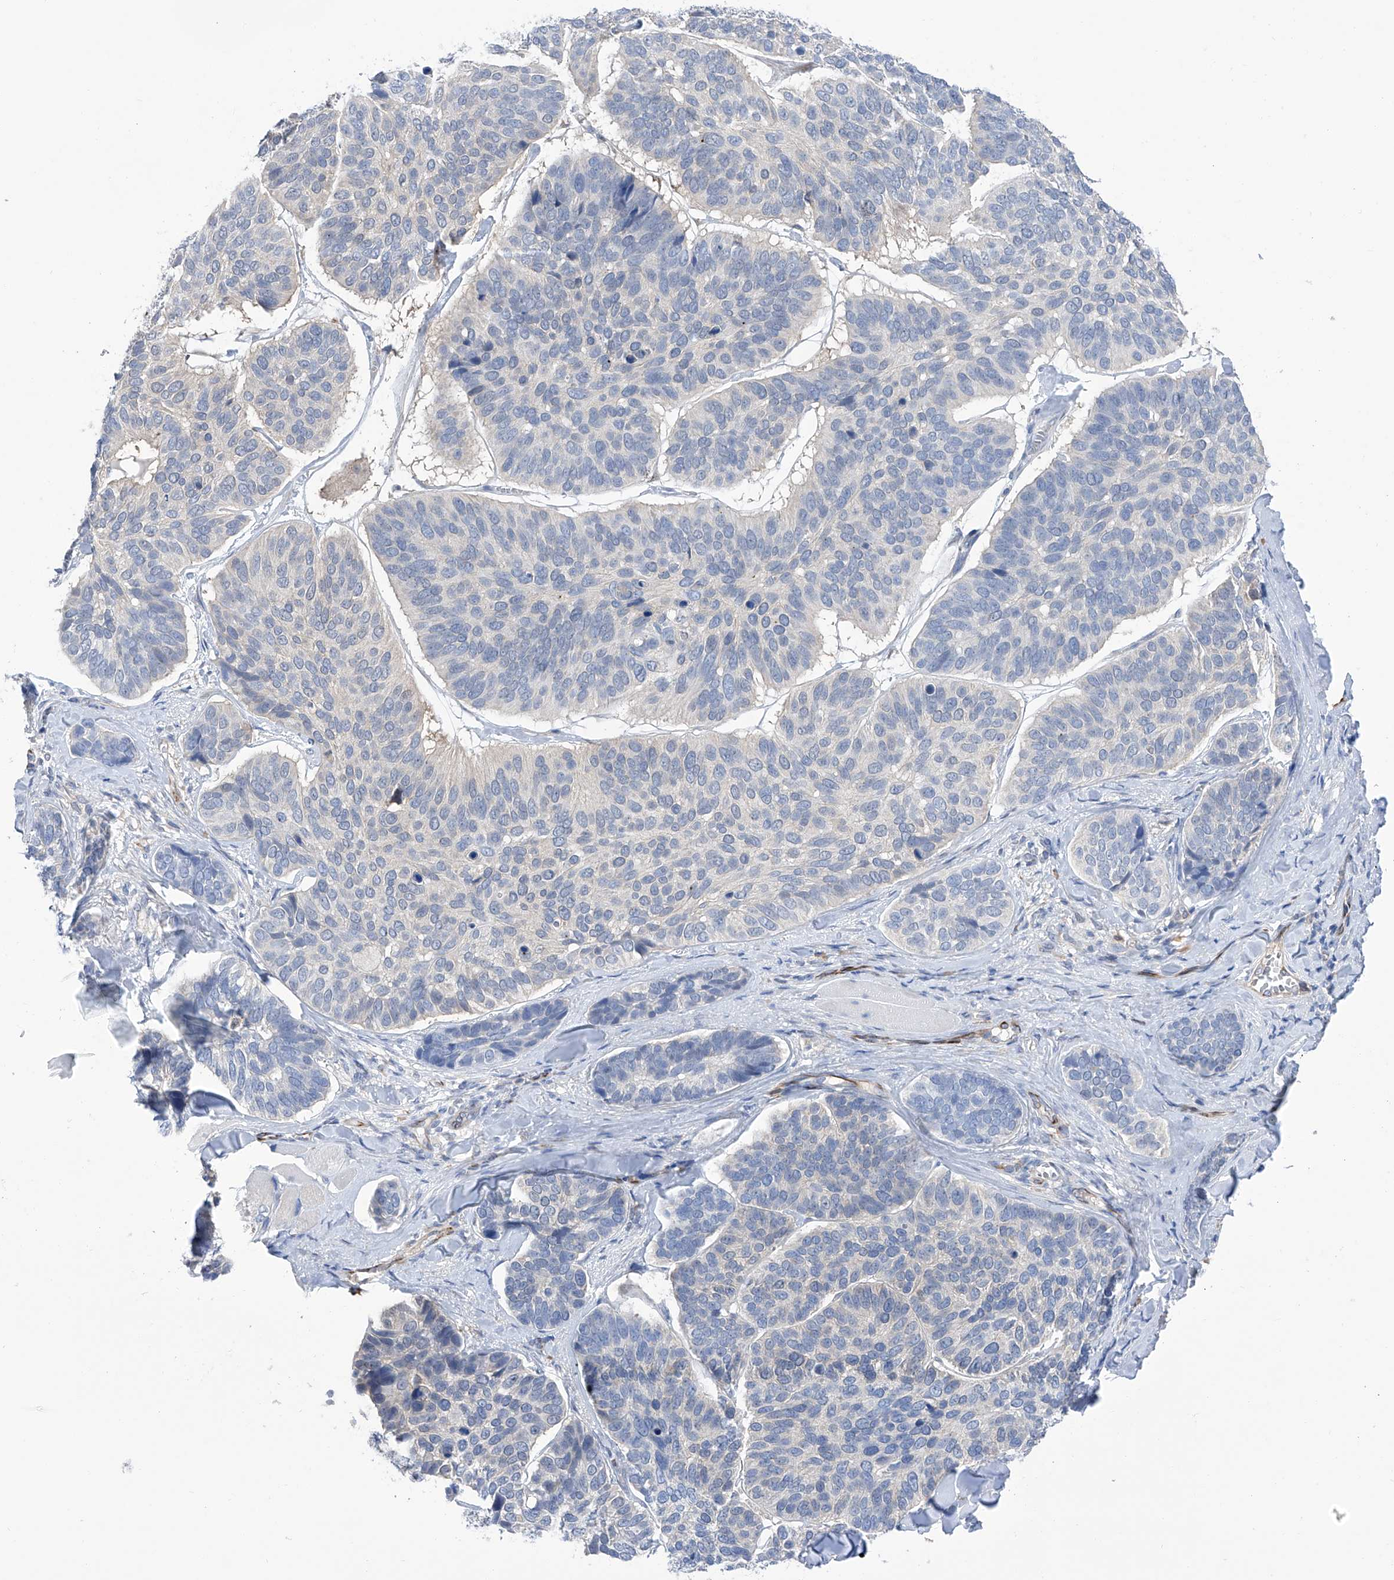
{"staining": {"intensity": "negative", "quantity": "none", "location": "none"}, "tissue": "skin cancer", "cell_type": "Tumor cells", "image_type": "cancer", "snomed": [{"axis": "morphology", "description": "Basal cell carcinoma"}, {"axis": "topography", "description": "Skin"}], "caption": "Basal cell carcinoma (skin) was stained to show a protein in brown. There is no significant expression in tumor cells. Brightfield microscopy of immunohistochemistry (IHC) stained with DAB (brown) and hematoxylin (blue), captured at high magnification.", "gene": "PGM3", "patient": {"sex": "male", "age": 62}}